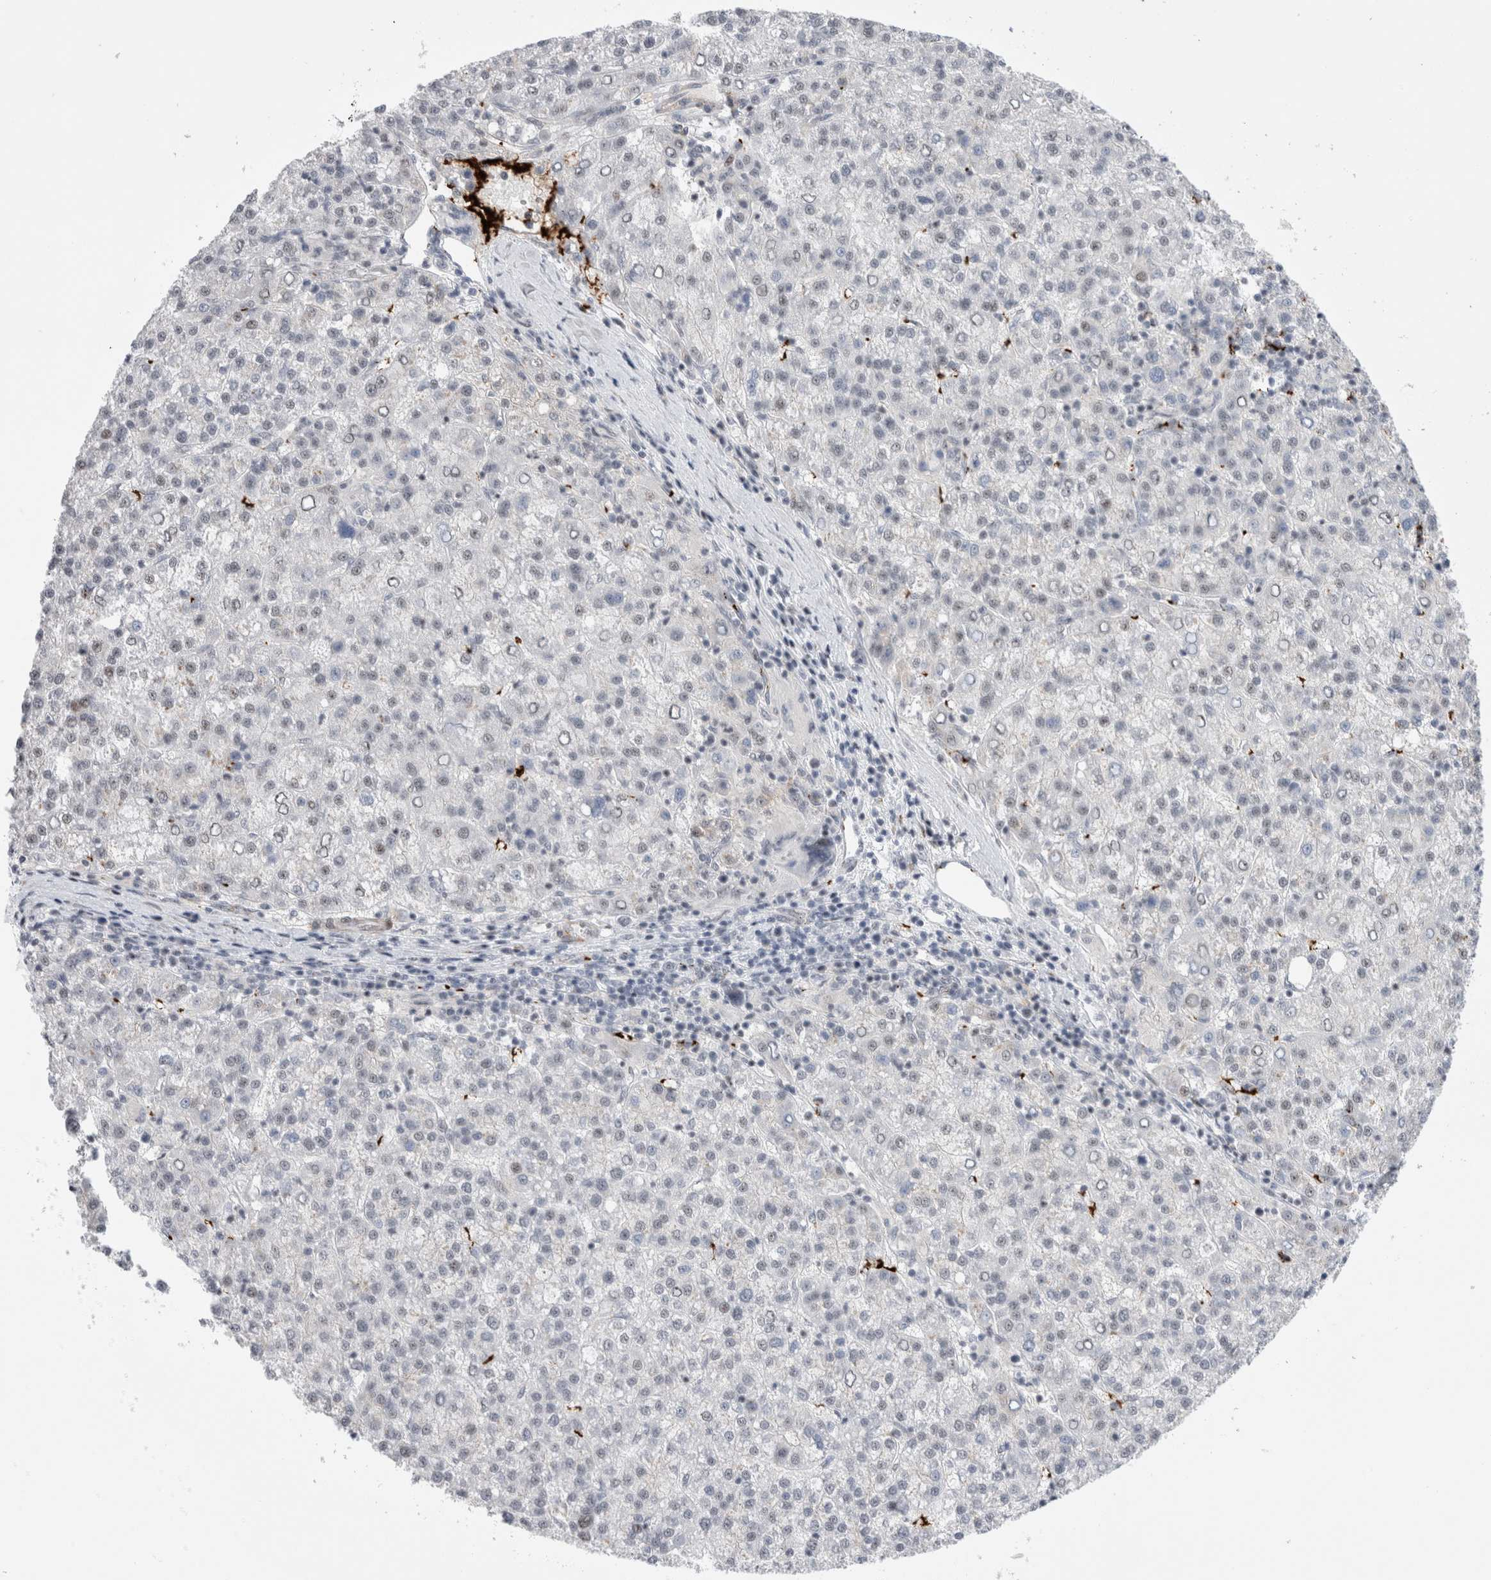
{"staining": {"intensity": "negative", "quantity": "none", "location": "none"}, "tissue": "liver cancer", "cell_type": "Tumor cells", "image_type": "cancer", "snomed": [{"axis": "morphology", "description": "Carcinoma, Hepatocellular, NOS"}, {"axis": "topography", "description": "Liver"}], "caption": "The histopathology image demonstrates no significant positivity in tumor cells of liver cancer (hepatocellular carcinoma).", "gene": "VPS28", "patient": {"sex": "female", "age": 58}}